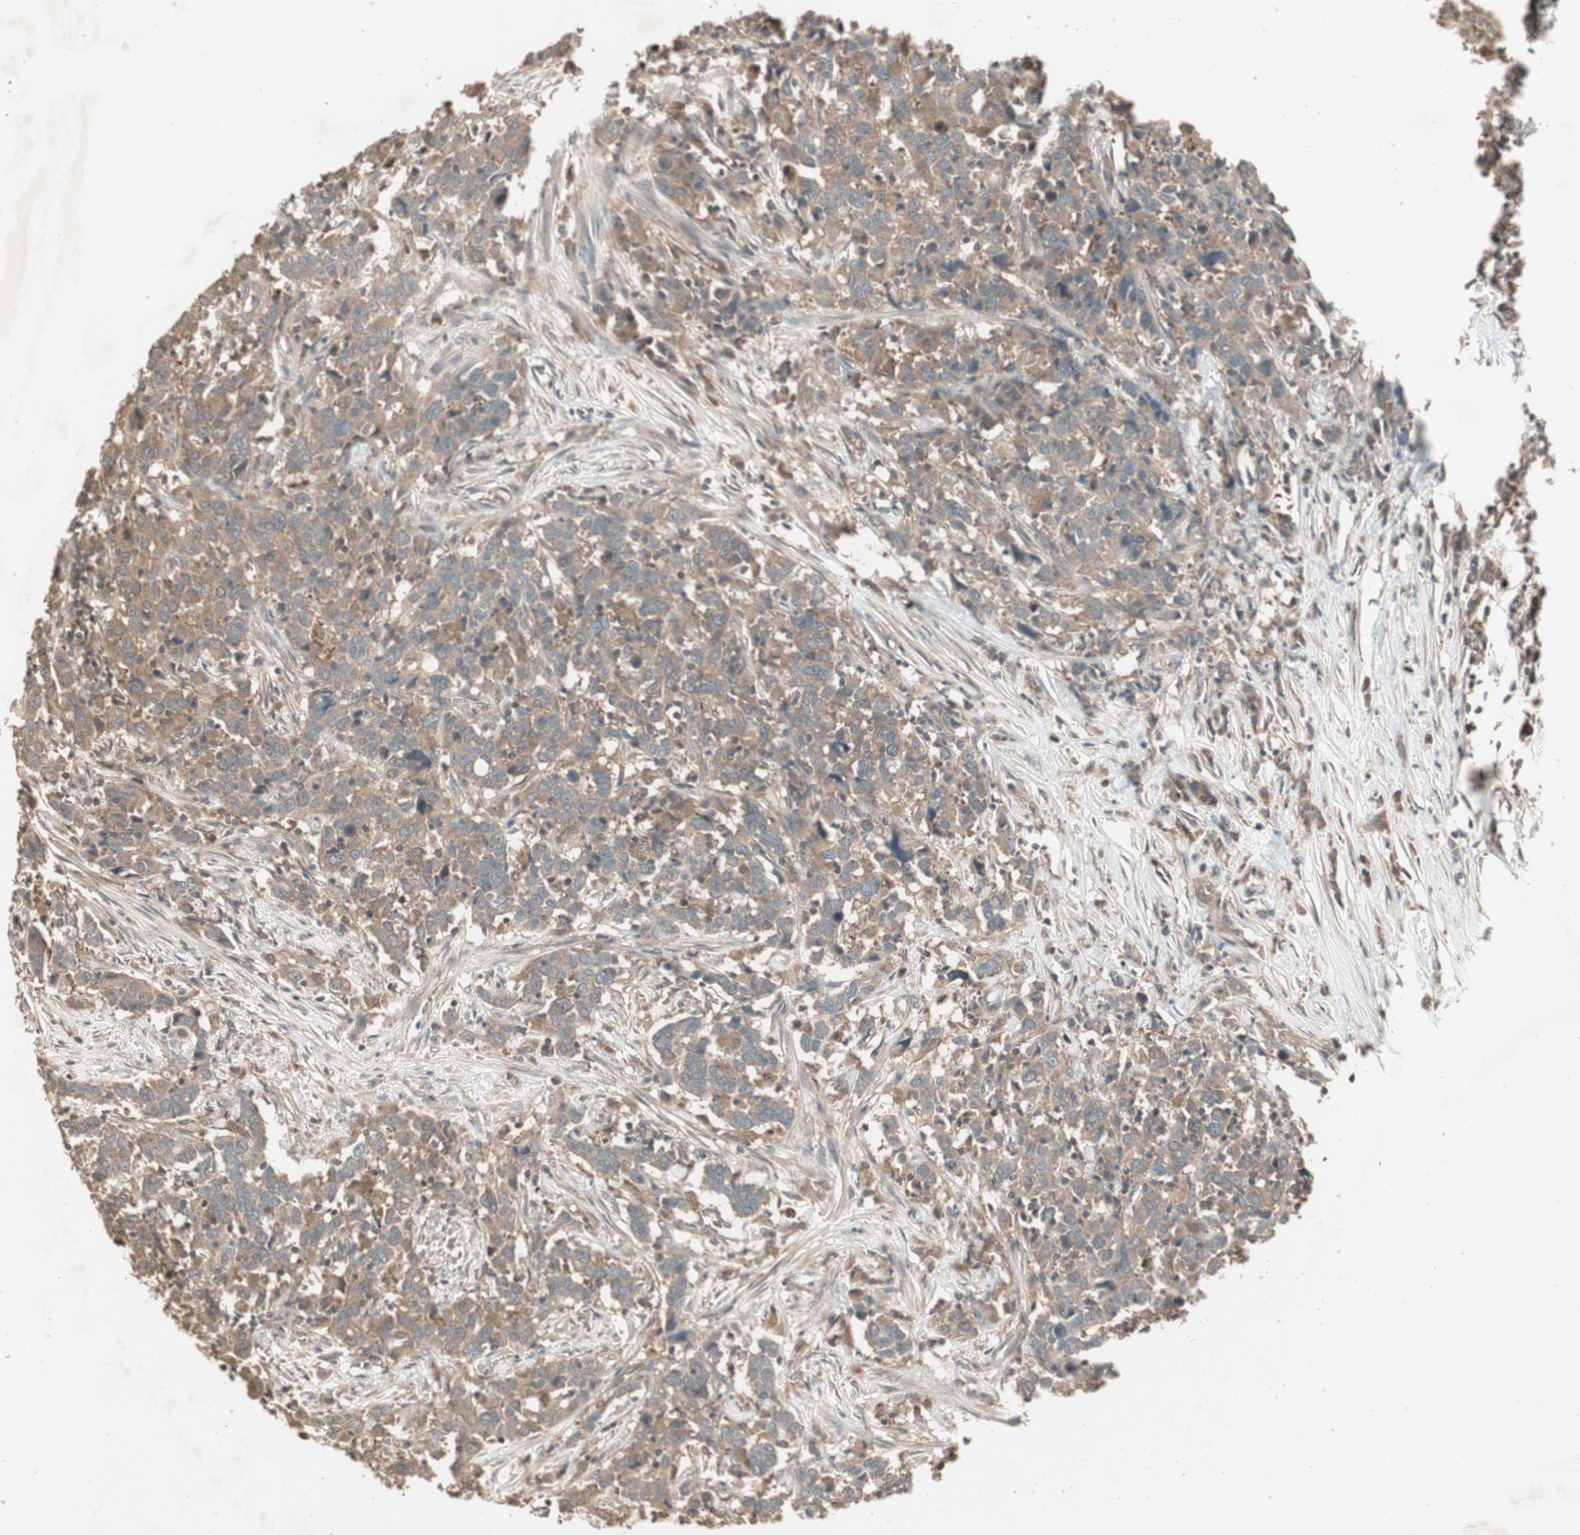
{"staining": {"intensity": "moderate", "quantity": ">75%", "location": "cytoplasmic/membranous"}, "tissue": "urothelial cancer", "cell_type": "Tumor cells", "image_type": "cancer", "snomed": [{"axis": "morphology", "description": "Urothelial carcinoma, High grade"}, {"axis": "topography", "description": "Urinary bladder"}], "caption": "About >75% of tumor cells in urothelial cancer display moderate cytoplasmic/membranous protein expression as visualized by brown immunohistochemical staining.", "gene": "UBAC1", "patient": {"sex": "male", "age": 61}}